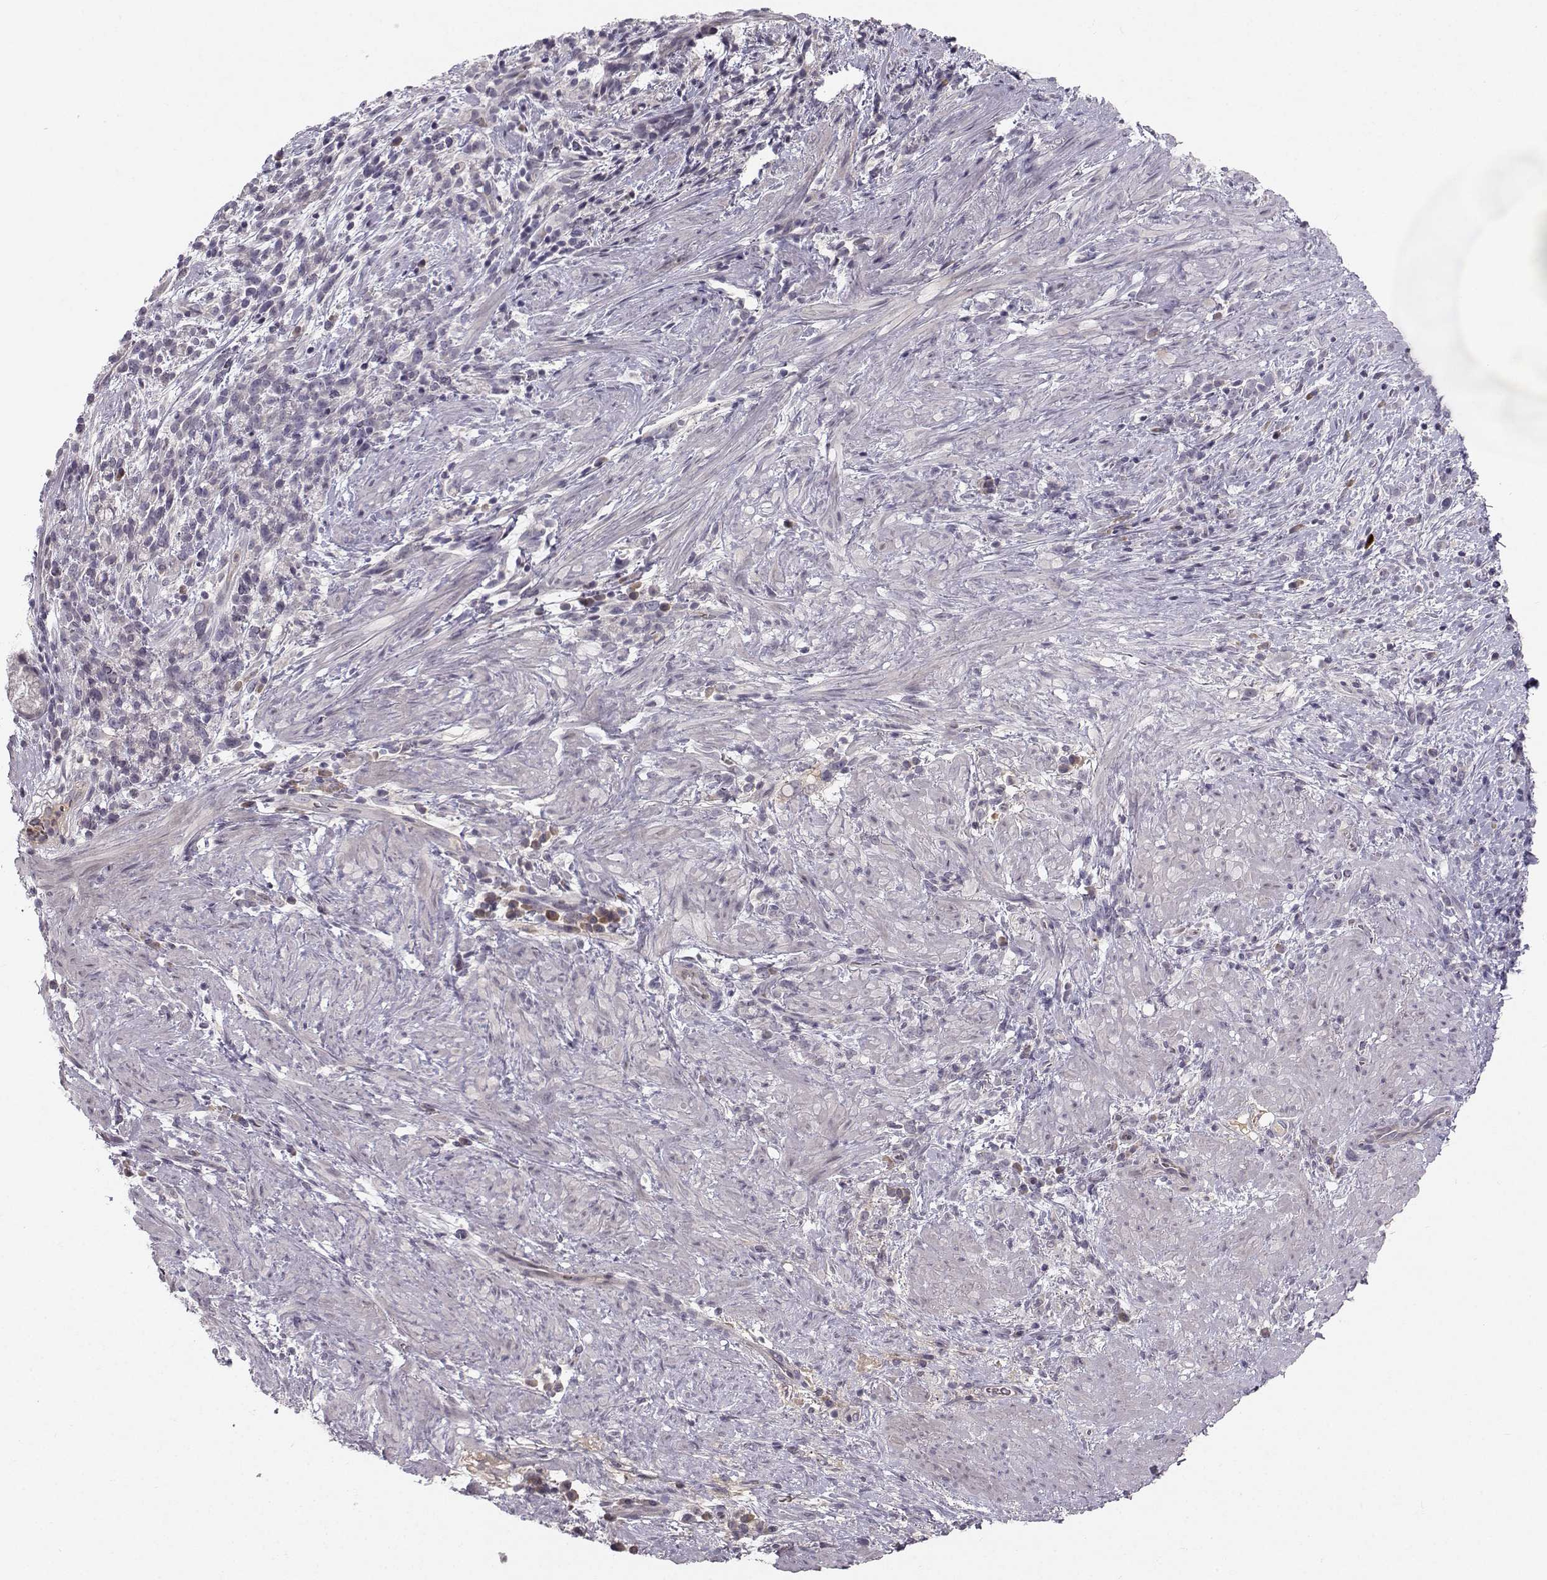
{"staining": {"intensity": "negative", "quantity": "none", "location": "none"}, "tissue": "stomach cancer", "cell_type": "Tumor cells", "image_type": "cancer", "snomed": [{"axis": "morphology", "description": "Adenocarcinoma, NOS"}, {"axis": "topography", "description": "Stomach"}], "caption": "Image shows no significant protein staining in tumor cells of adenocarcinoma (stomach).", "gene": "OPRD1", "patient": {"sex": "female", "age": 57}}